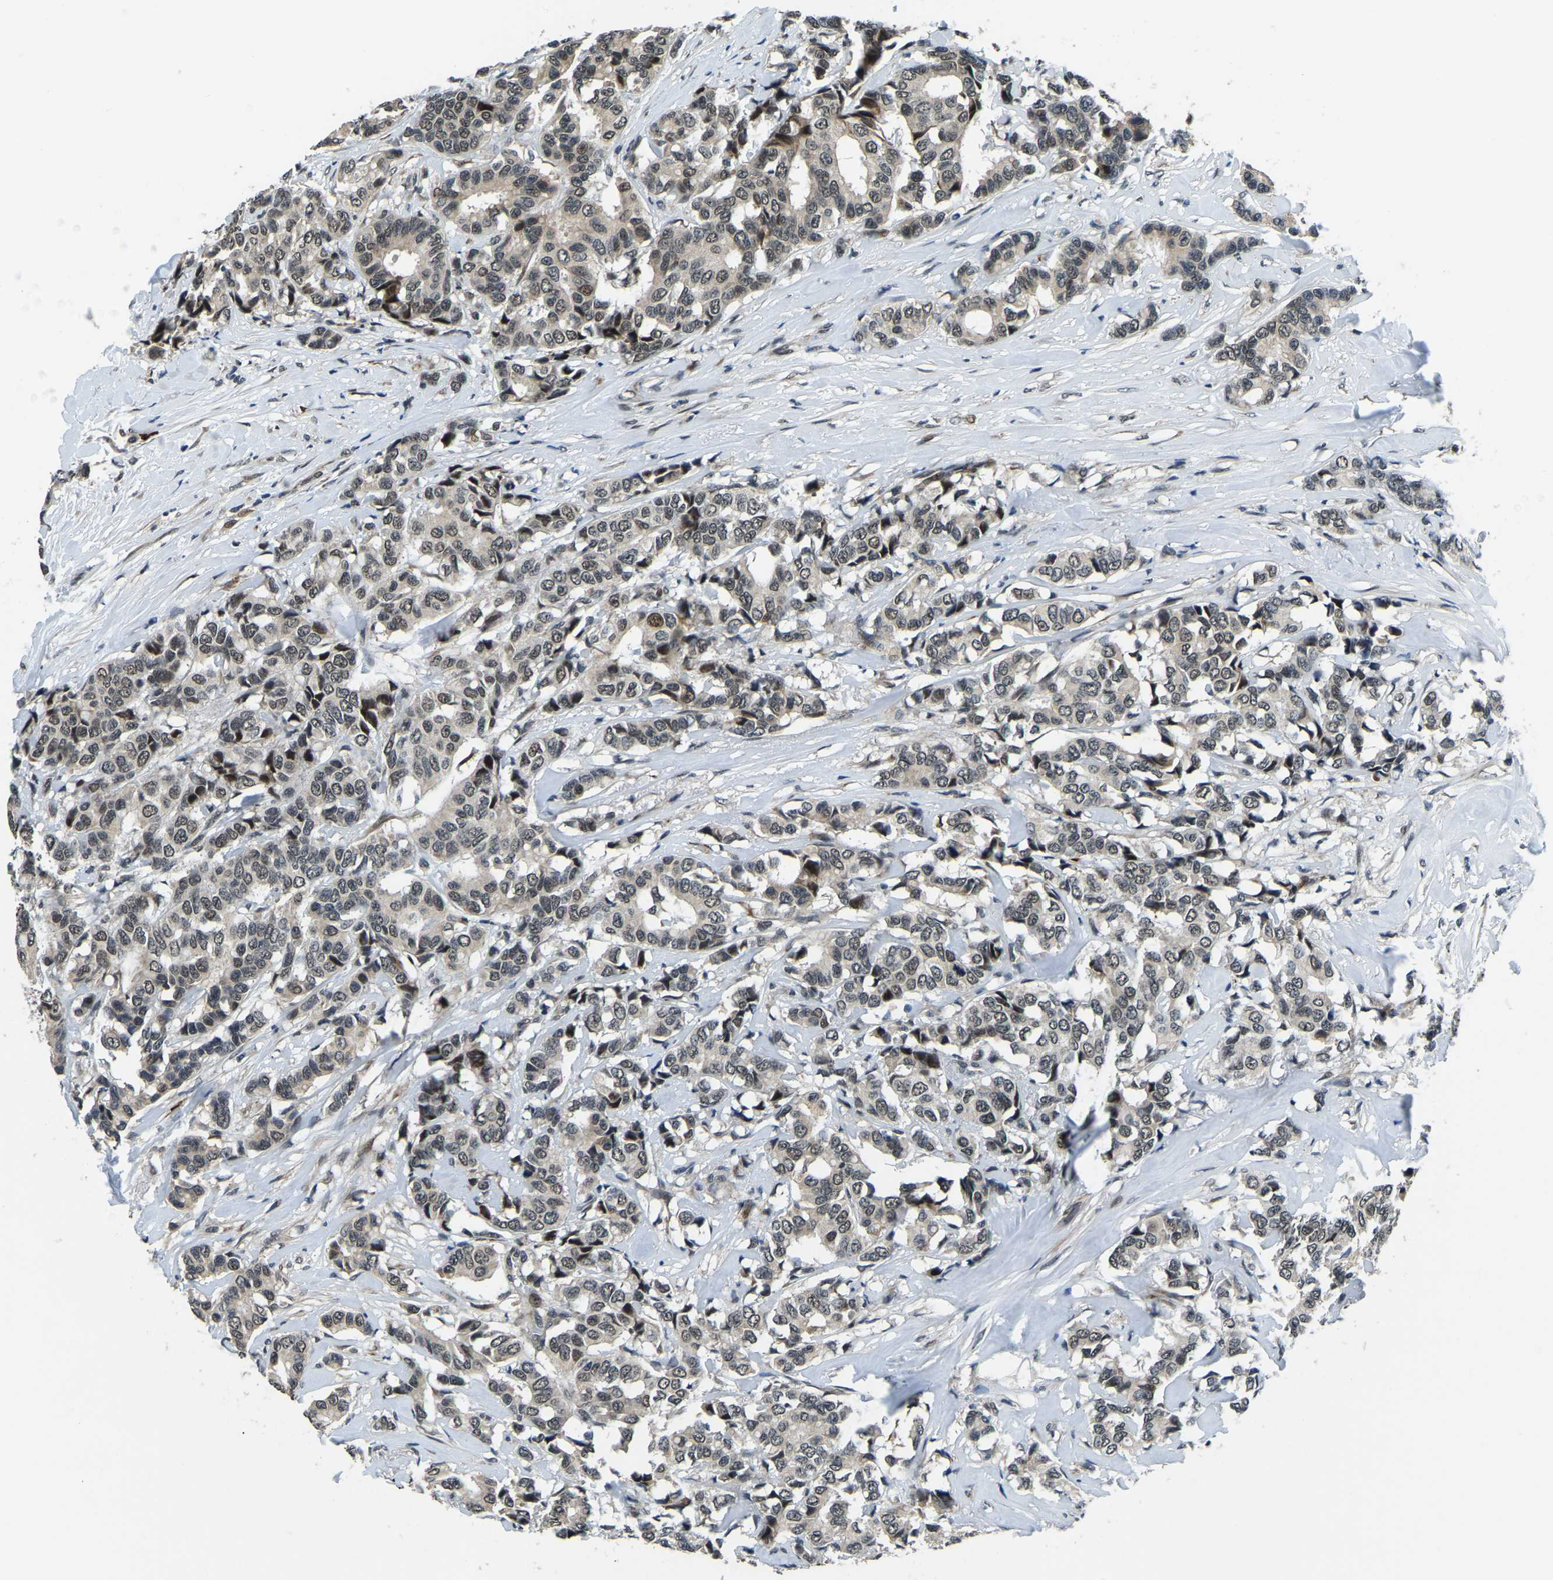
{"staining": {"intensity": "weak", "quantity": ">75%", "location": "nuclear"}, "tissue": "breast cancer", "cell_type": "Tumor cells", "image_type": "cancer", "snomed": [{"axis": "morphology", "description": "Duct carcinoma"}, {"axis": "topography", "description": "Breast"}], "caption": "IHC staining of infiltrating ductal carcinoma (breast), which reveals low levels of weak nuclear expression in approximately >75% of tumor cells indicating weak nuclear protein positivity. The staining was performed using DAB (3,3'-diaminobenzidine) (brown) for protein detection and nuclei were counterstained in hematoxylin (blue).", "gene": "ING2", "patient": {"sex": "female", "age": 87}}